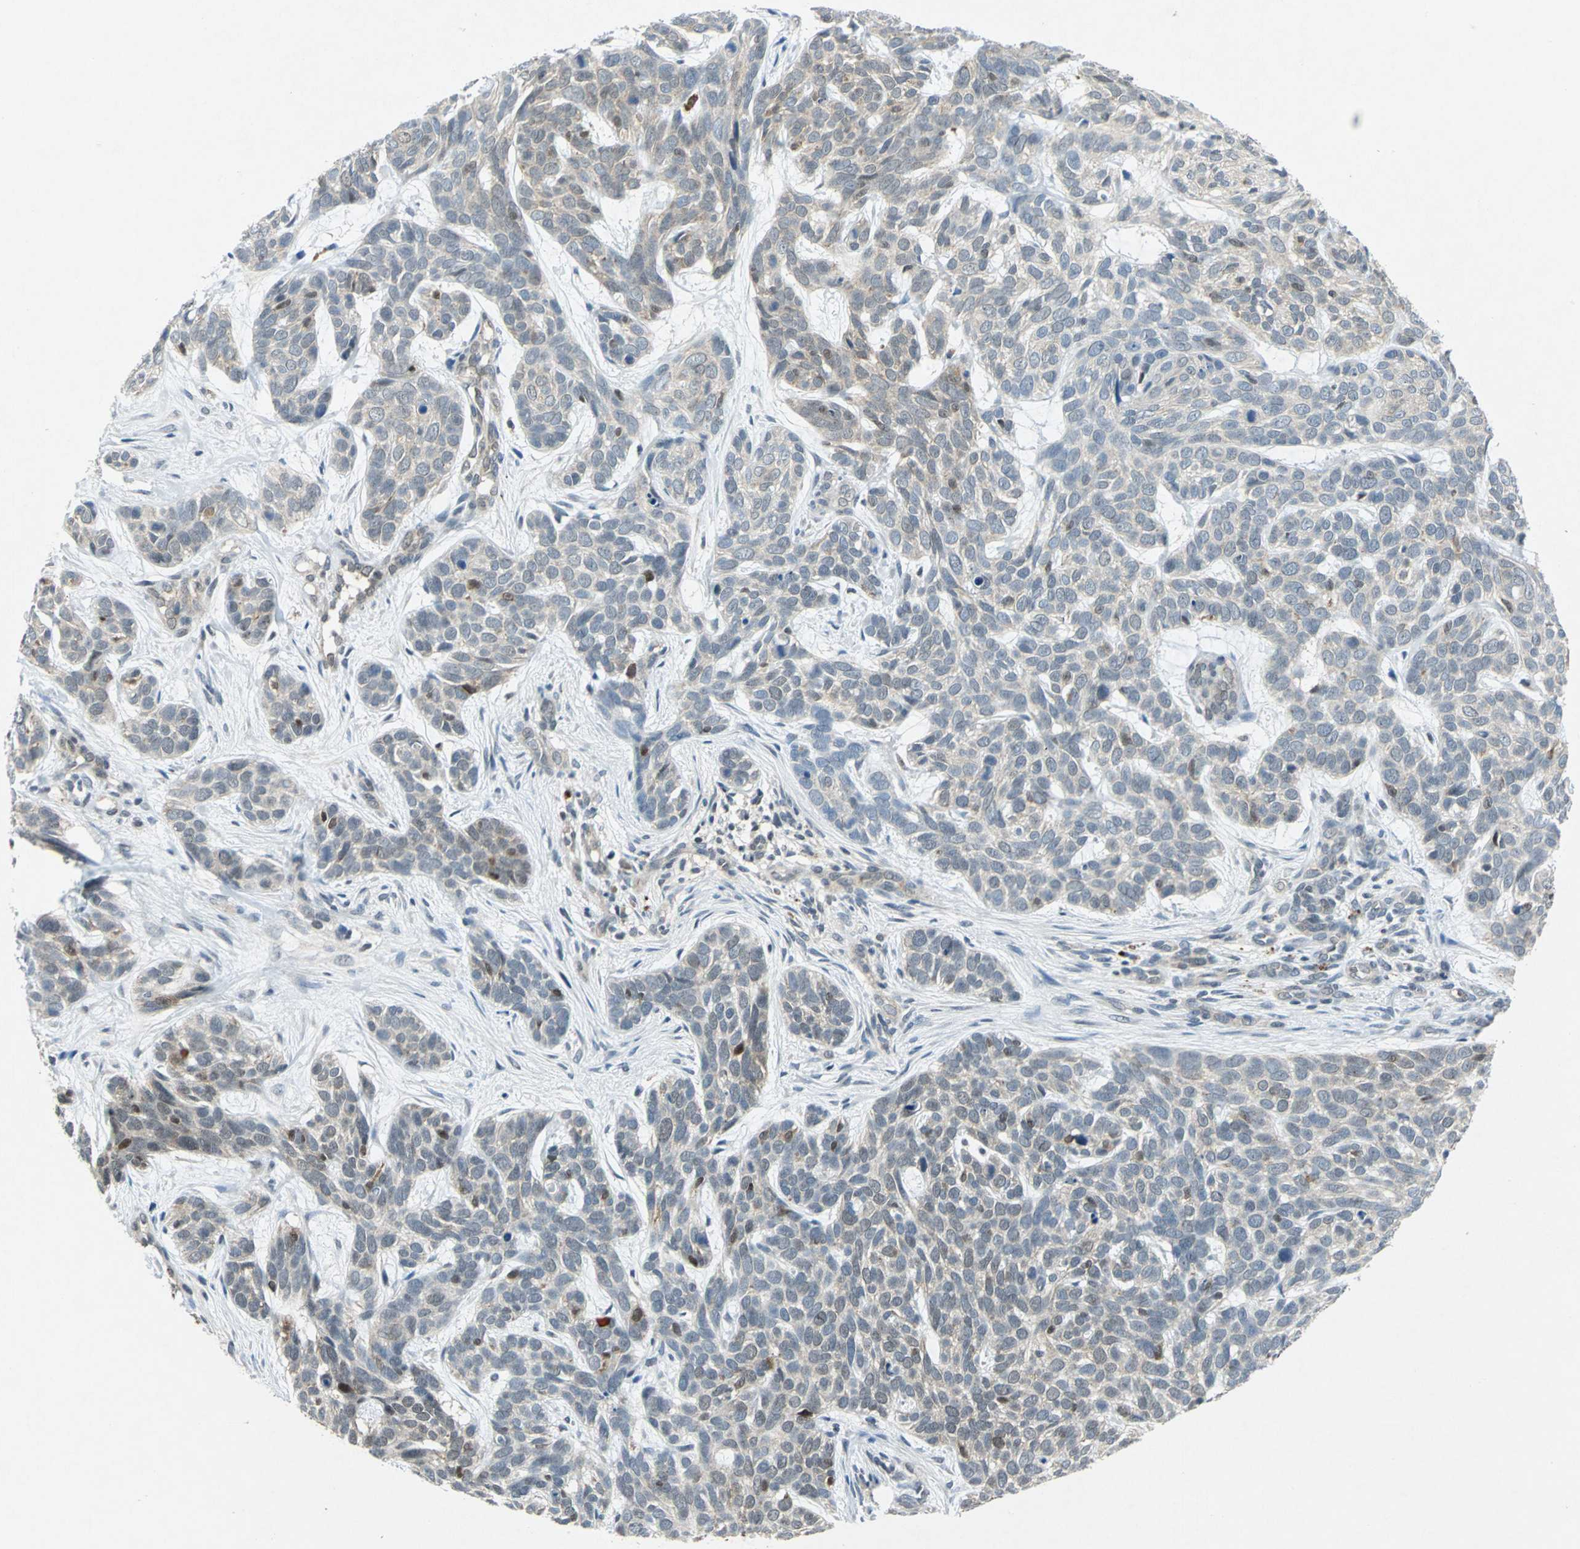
{"staining": {"intensity": "negative", "quantity": "none", "location": "none"}, "tissue": "skin cancer", "cell_type": "Tumor cells", "image_type": "cancer", "snomed": [{"axis": "morphology", "description": "Basal cell carcinoma"}, {"axis": "topography", "description": "Skin"}], "caption": "Image shows no significant protein expression in tumor cells of skin basal cell carcinoma.", "gene": "PIN1", "patient": {"sex": "male", "age": 87}}